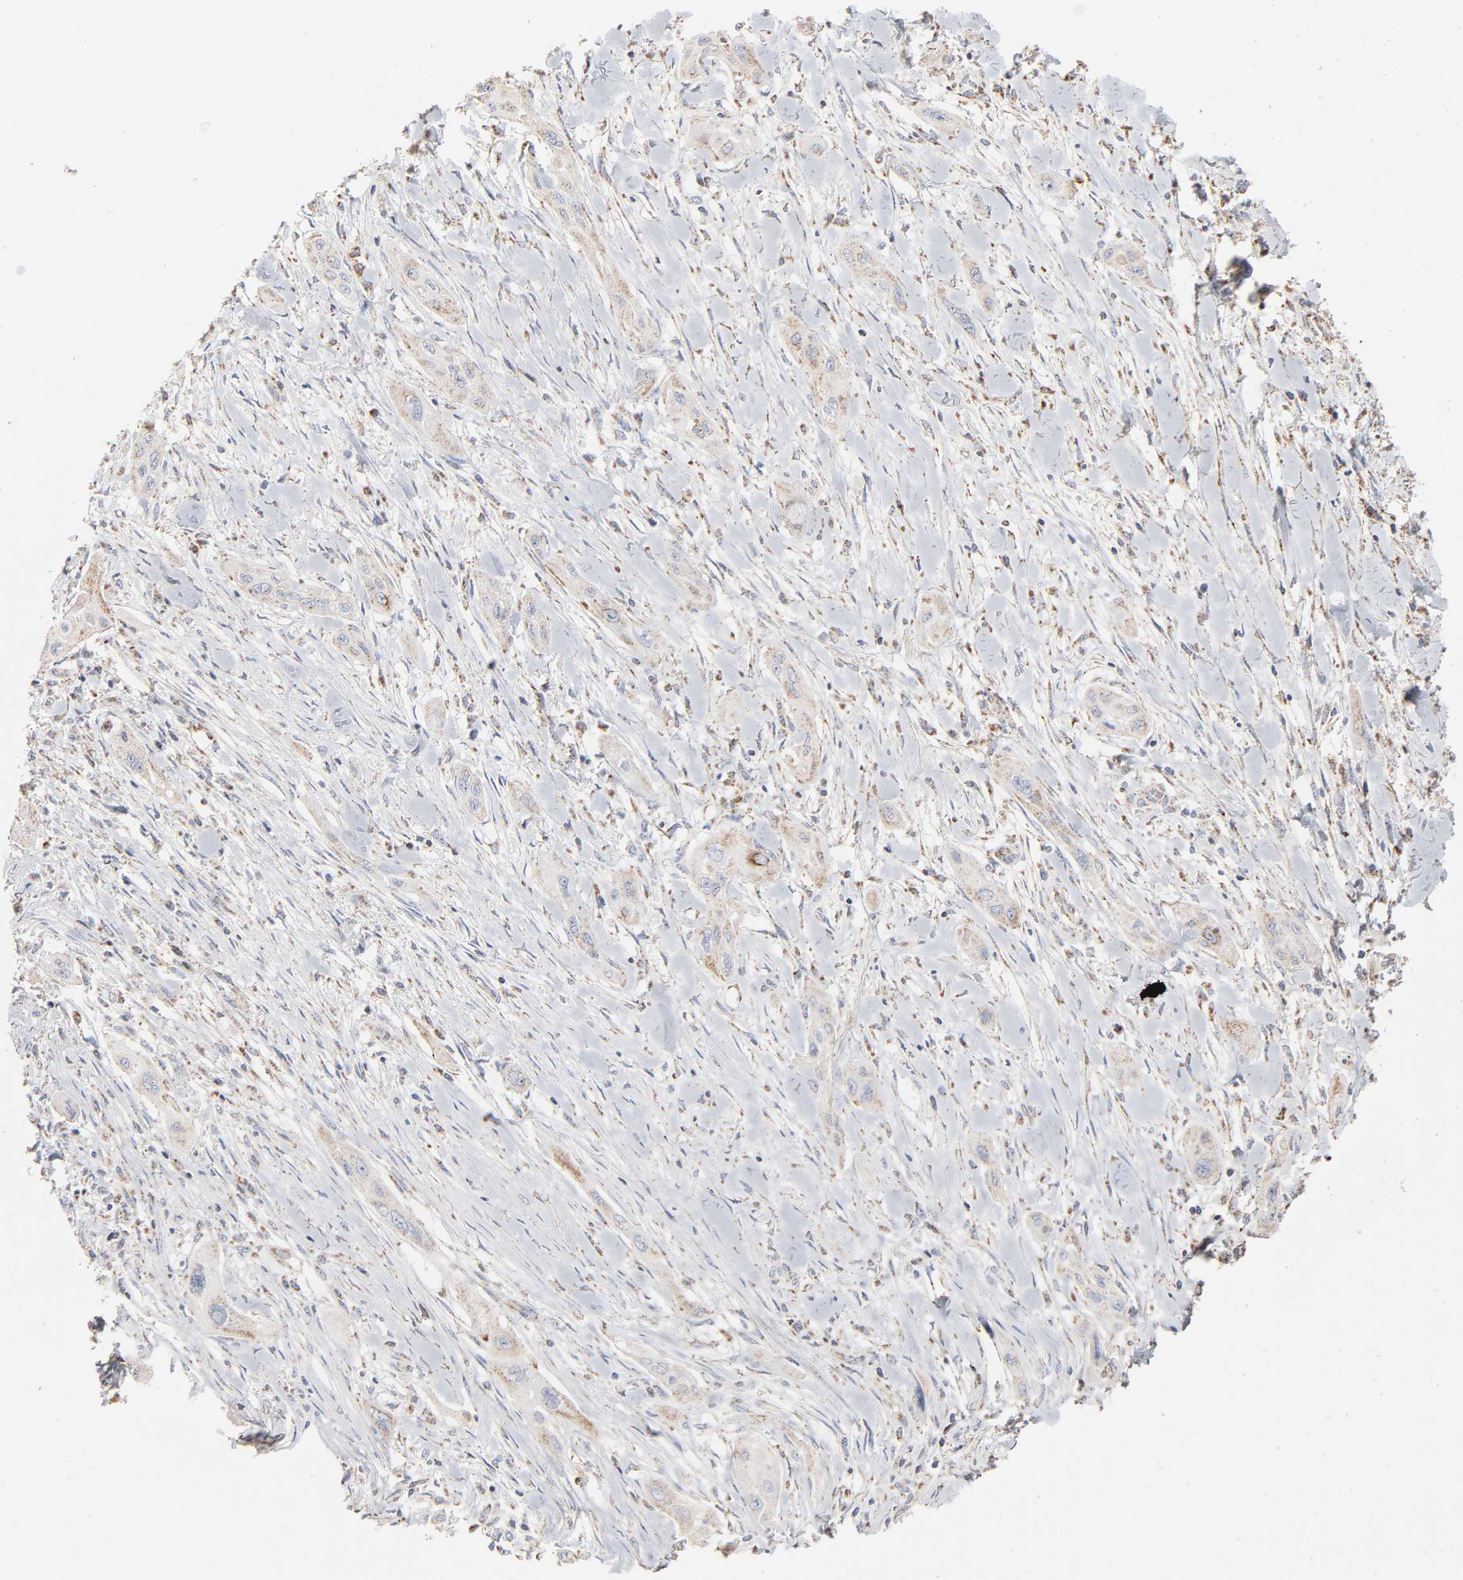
{"staining": {"intensity": "weak", "quantity": ">75%", "location": "cytoplasmic/membranous"}, "tissue": "lung cancer", "cell_type": "Tumor cells", "image_type": "cancer", "snomed": [{"axis": "morphology", "description": "Squamous cell carcinoma, NOS"}, {"axis": "topography", "description": "Lung"}], "caption": "Protein expression analysis of lung squamous cell carcinoma exhibits weak cytoplasmic/membranous expression in about >75% of tumor cells. (brown staining indicates protein expression, while blue staining denotes nuclei).", "gene": "UQCRC1", "patient": {"sex": "female", "age": 47}}